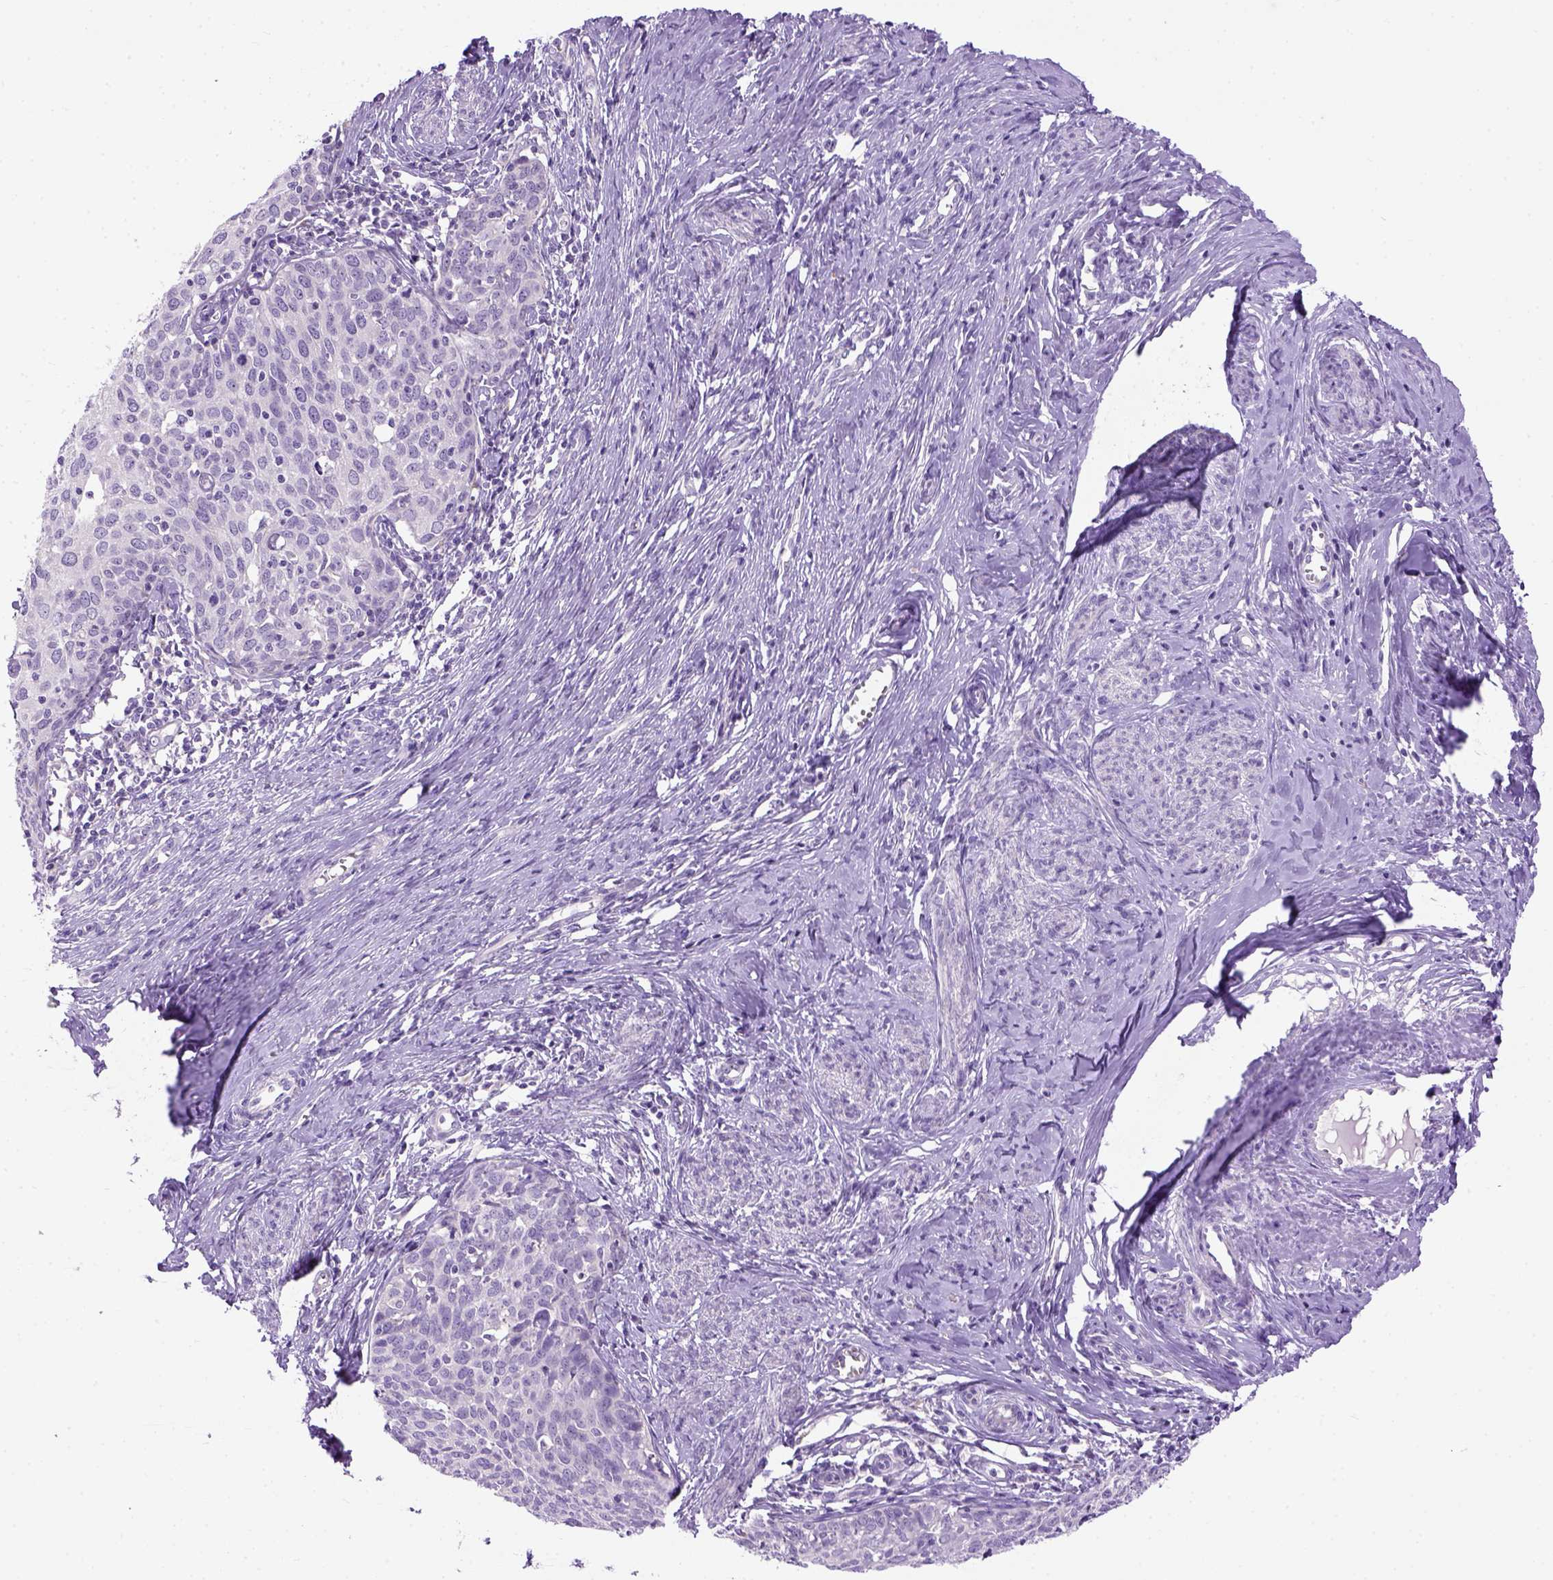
{"staining": {"intensity": "negative", "quantity": "none", "location": "none"}, "tissue": "cervical cancer", "cell_type": "Tumor cells", "image_type": "cancer", "snomed": [{"axis": "morphology", "description": "Squamous cell carcinoma, NOS"}, {"axis": "topography", "description": "Cervix"}], "caption": "Micrograph shows no protein staining in tumor cells of cervical squamous cell carcinoma tissue.", "gene": "UTP4", "patient": {"sex": "female", "age": 62}}